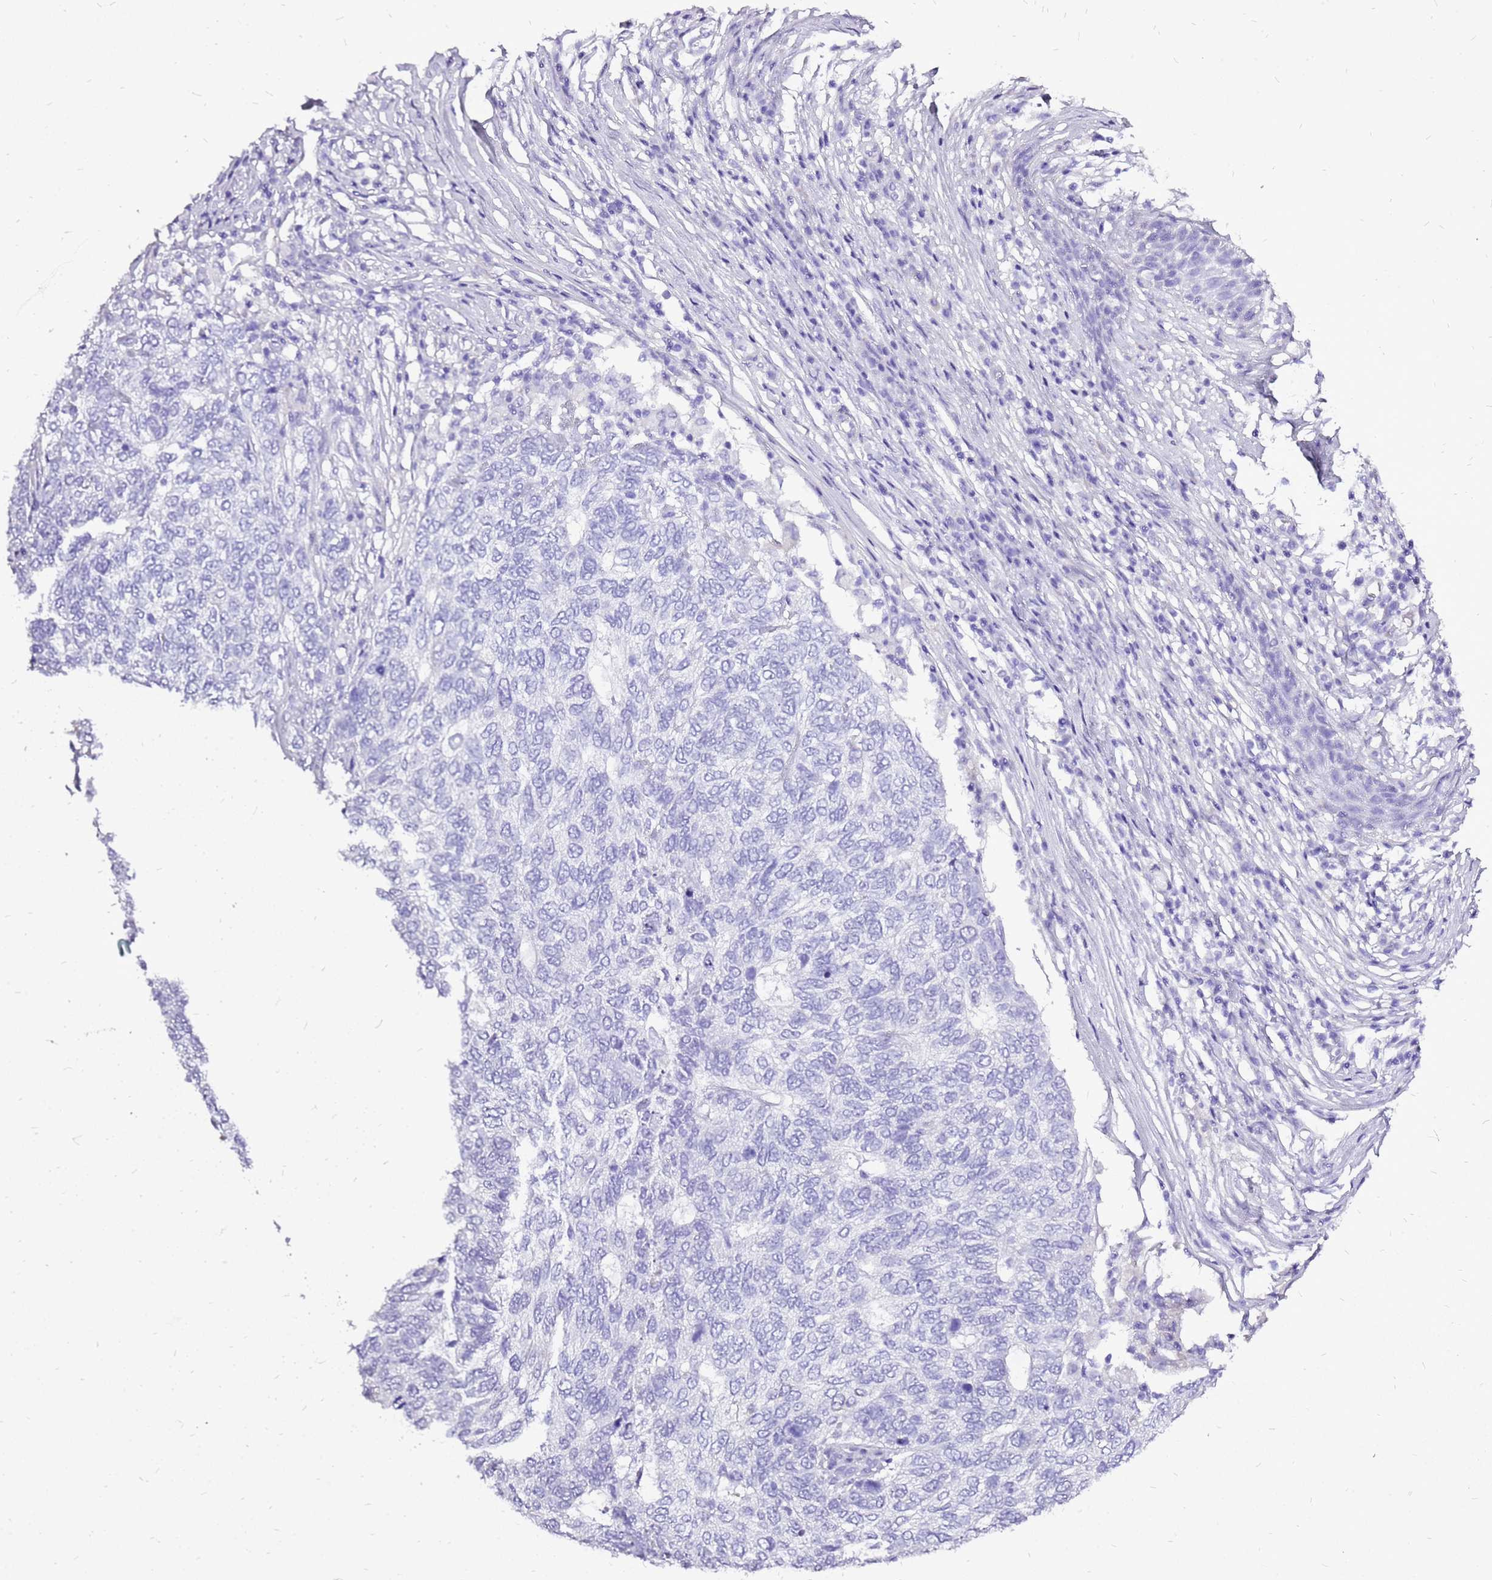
{"staining": {"intensity": "negative", "quantity": "none", "location": "none"}, "tissue": "skin cancer", "cell_type": "Tumor cells", "image_type": "cancer", "snomed": [{"axis": "morphology", "description": "Basal cell carcinoma"}, {"axis": "topography", "description": "Skin"}], "caption": "An image of skin cancer (basal cell carcinoma) stained for a protein exhibits no brown staining in tumor cells.", "gene": "ACSS3", "patient": {"sex": "female", "age": 65}}